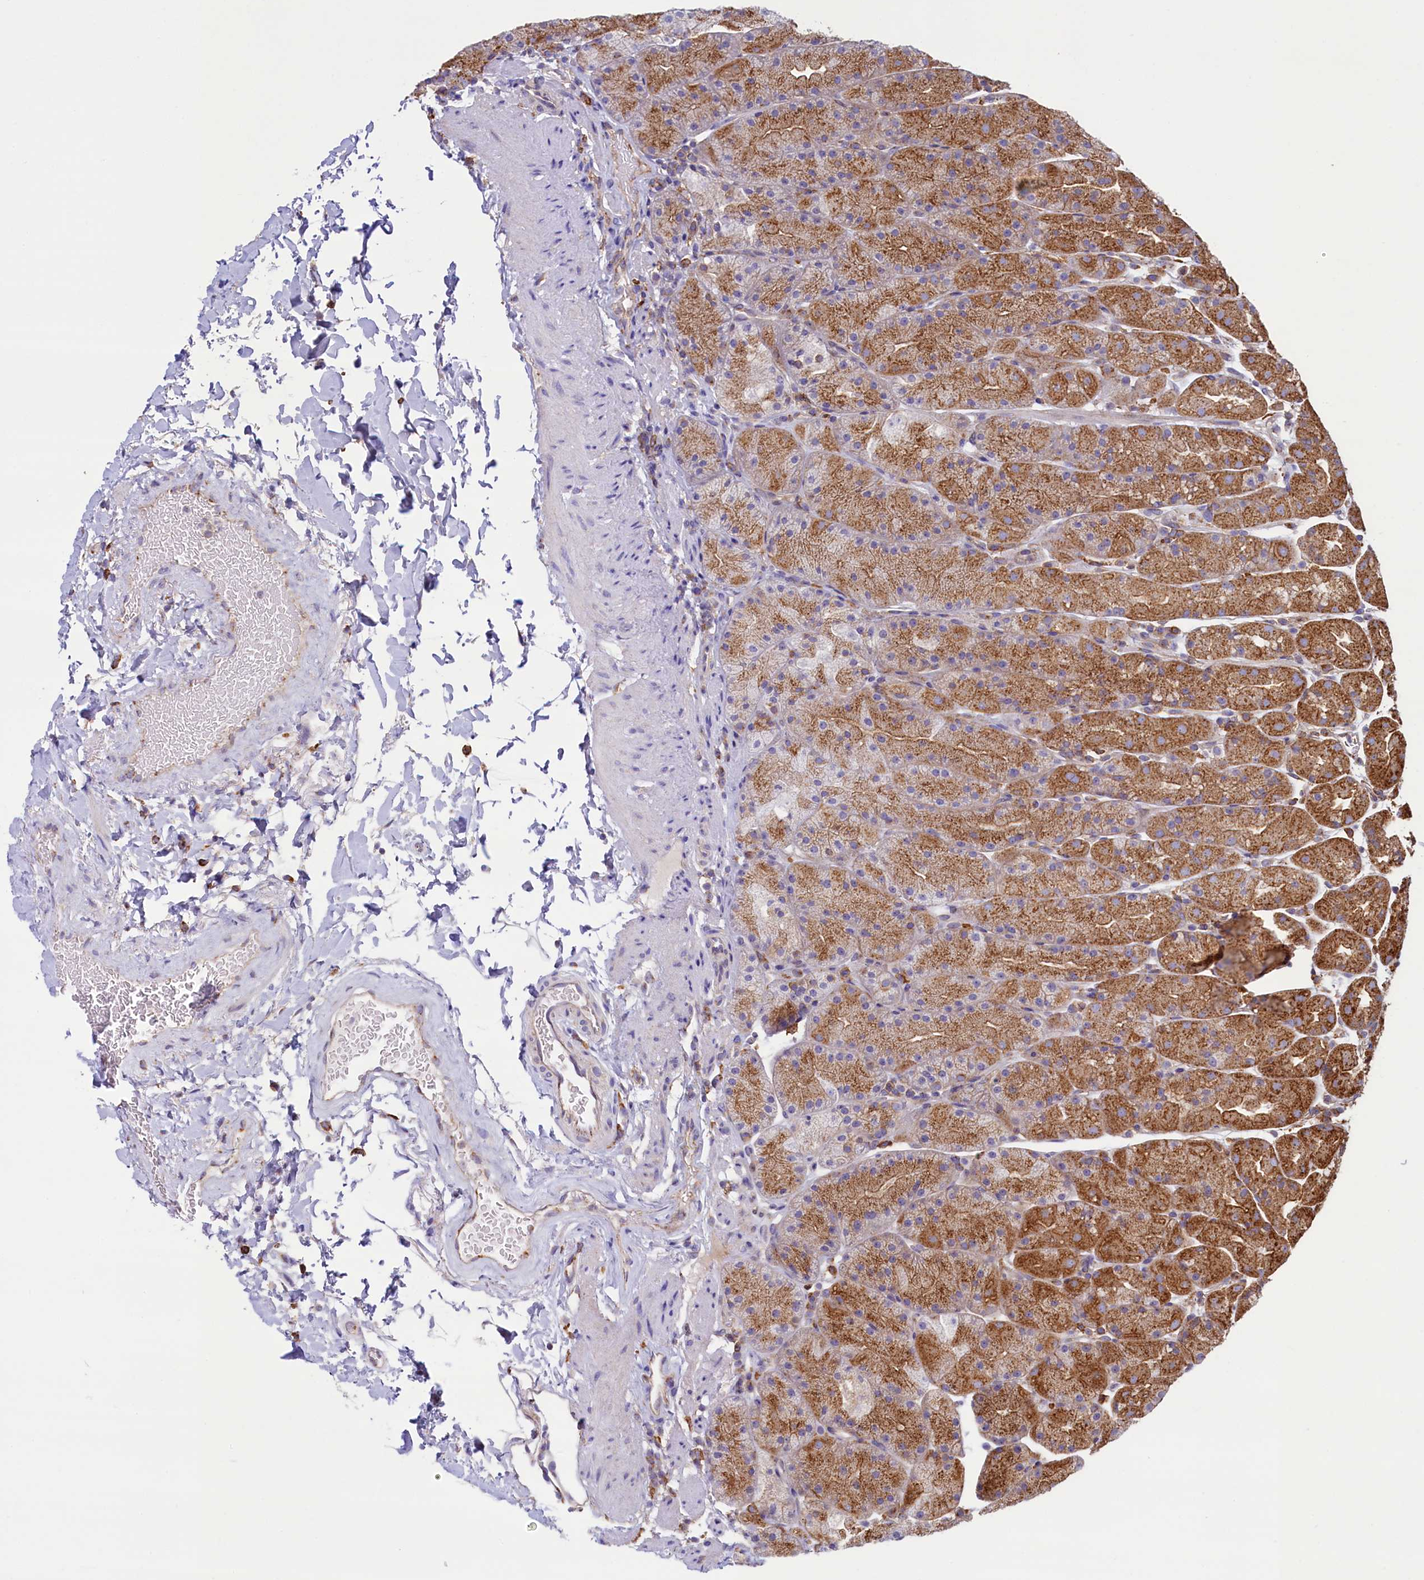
{"staining": {"intensity": "strong", "quantity": ">75%", "location": "cytoplasmic/membranous"}, "tissue": "stomach", "cell_type": "Glandular cells", "image_type": "normal", "snomed": [{"axis": "morphology", "description": "Normal tissue, NOS"}, {"axis": "topography", "description": "Stomach, upper"}, {"axis": "topography", "description": "Stomach, lower"}], "caption": "Glandular cells reveal strong cytoplasmic/membranous expression in approximately >75% of cells in benign stomach.", "gene": "GPR21", "patient": {"sex": "male", "age": 67}}